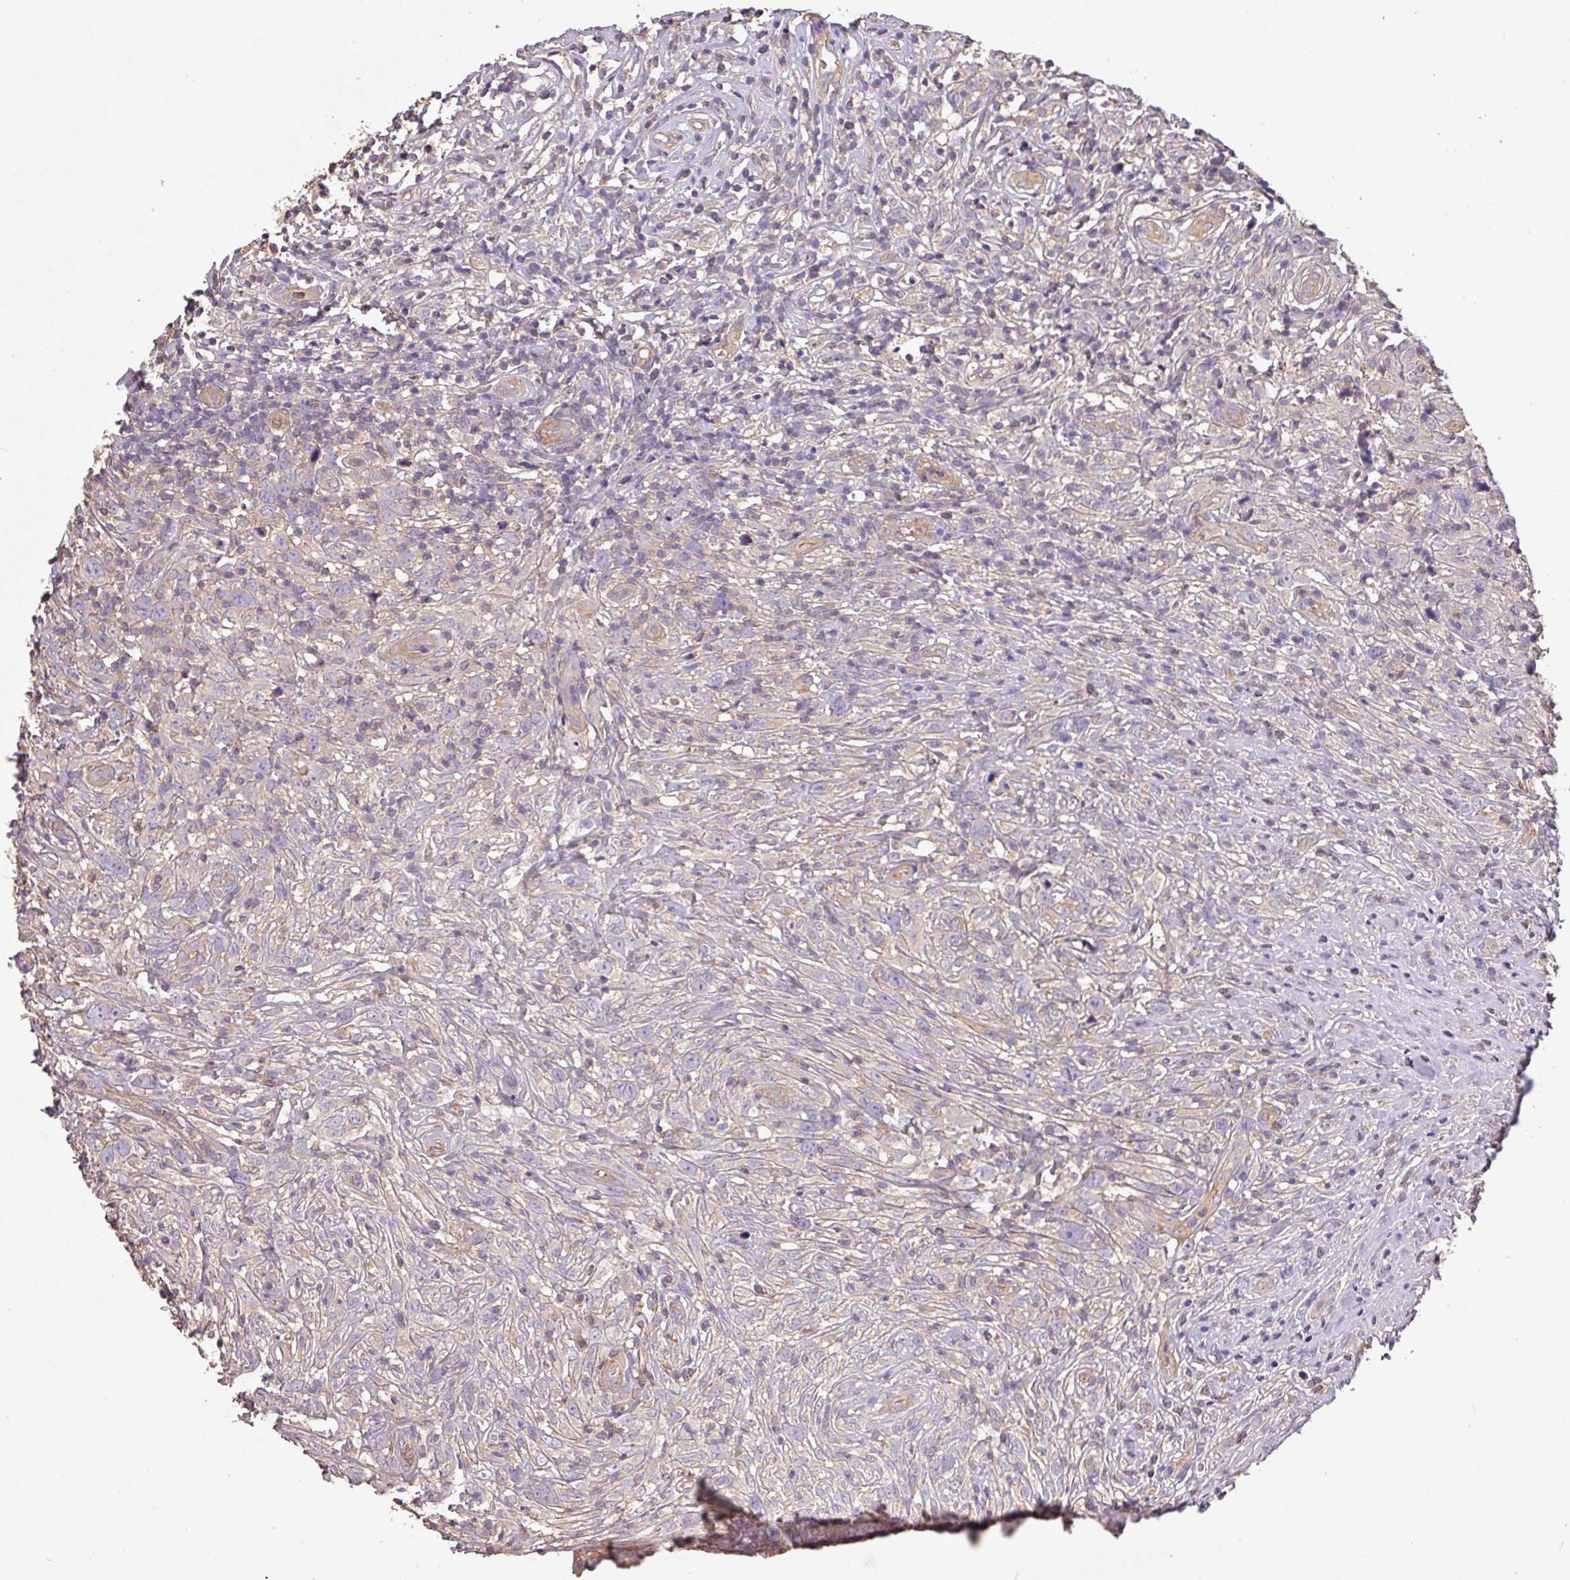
{"staining": {"intensity": "negative", "quantity": "none", "location": "none"}, "tissue": "lymphoma", "cell_type": "Tumor cells", "image_type": "cancer", "snomed": [{"axis": "morphology", "description": "Hodgkin's disease, NOS"}, {"axis": "topography", "description": "No Tissue"}], "caption": "This is an immunohistochemistry (IHC) histopathology image of human Hodgkin's disease. There is no positivity in tumor cells.", "gene": "CALML4", "patient": {"sex": "female", "age": 21}}